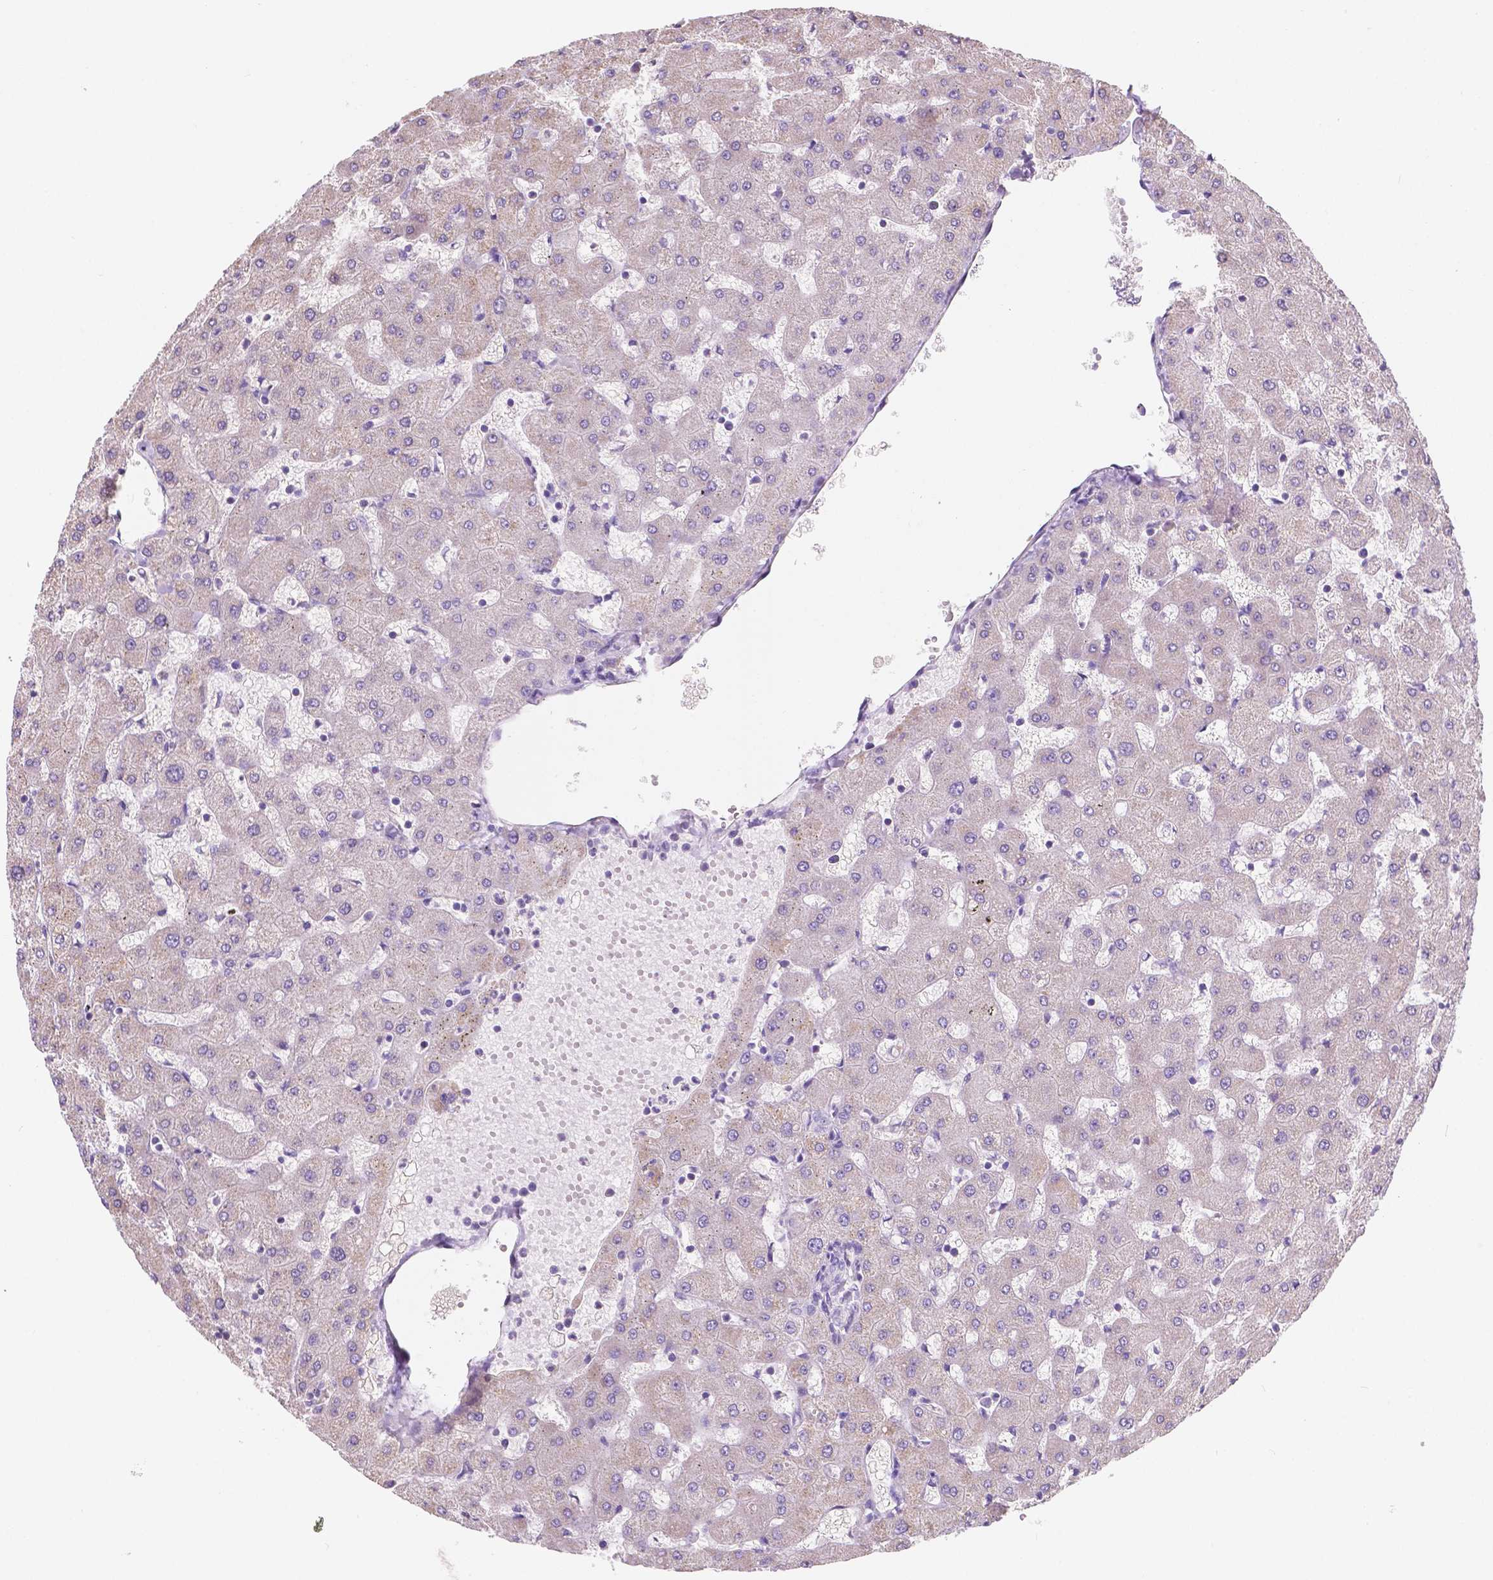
{"staining": {"intensity": "negative", "quantity": "none", "location": "none"}, "tissue": "liver", "cell_type": "Cholangiocytes", "image_type": "normal", "snomed": [{"axis": "morphology", "description": "Normal tissue, NOS"}, {"axis": "topography", "description": "Liver"}], "caption": "The image reveals no staining of cholangiocytes in unremarkable liver.", "gene": "TMEM130", "patient": {"sex": "female", "age": 63}}